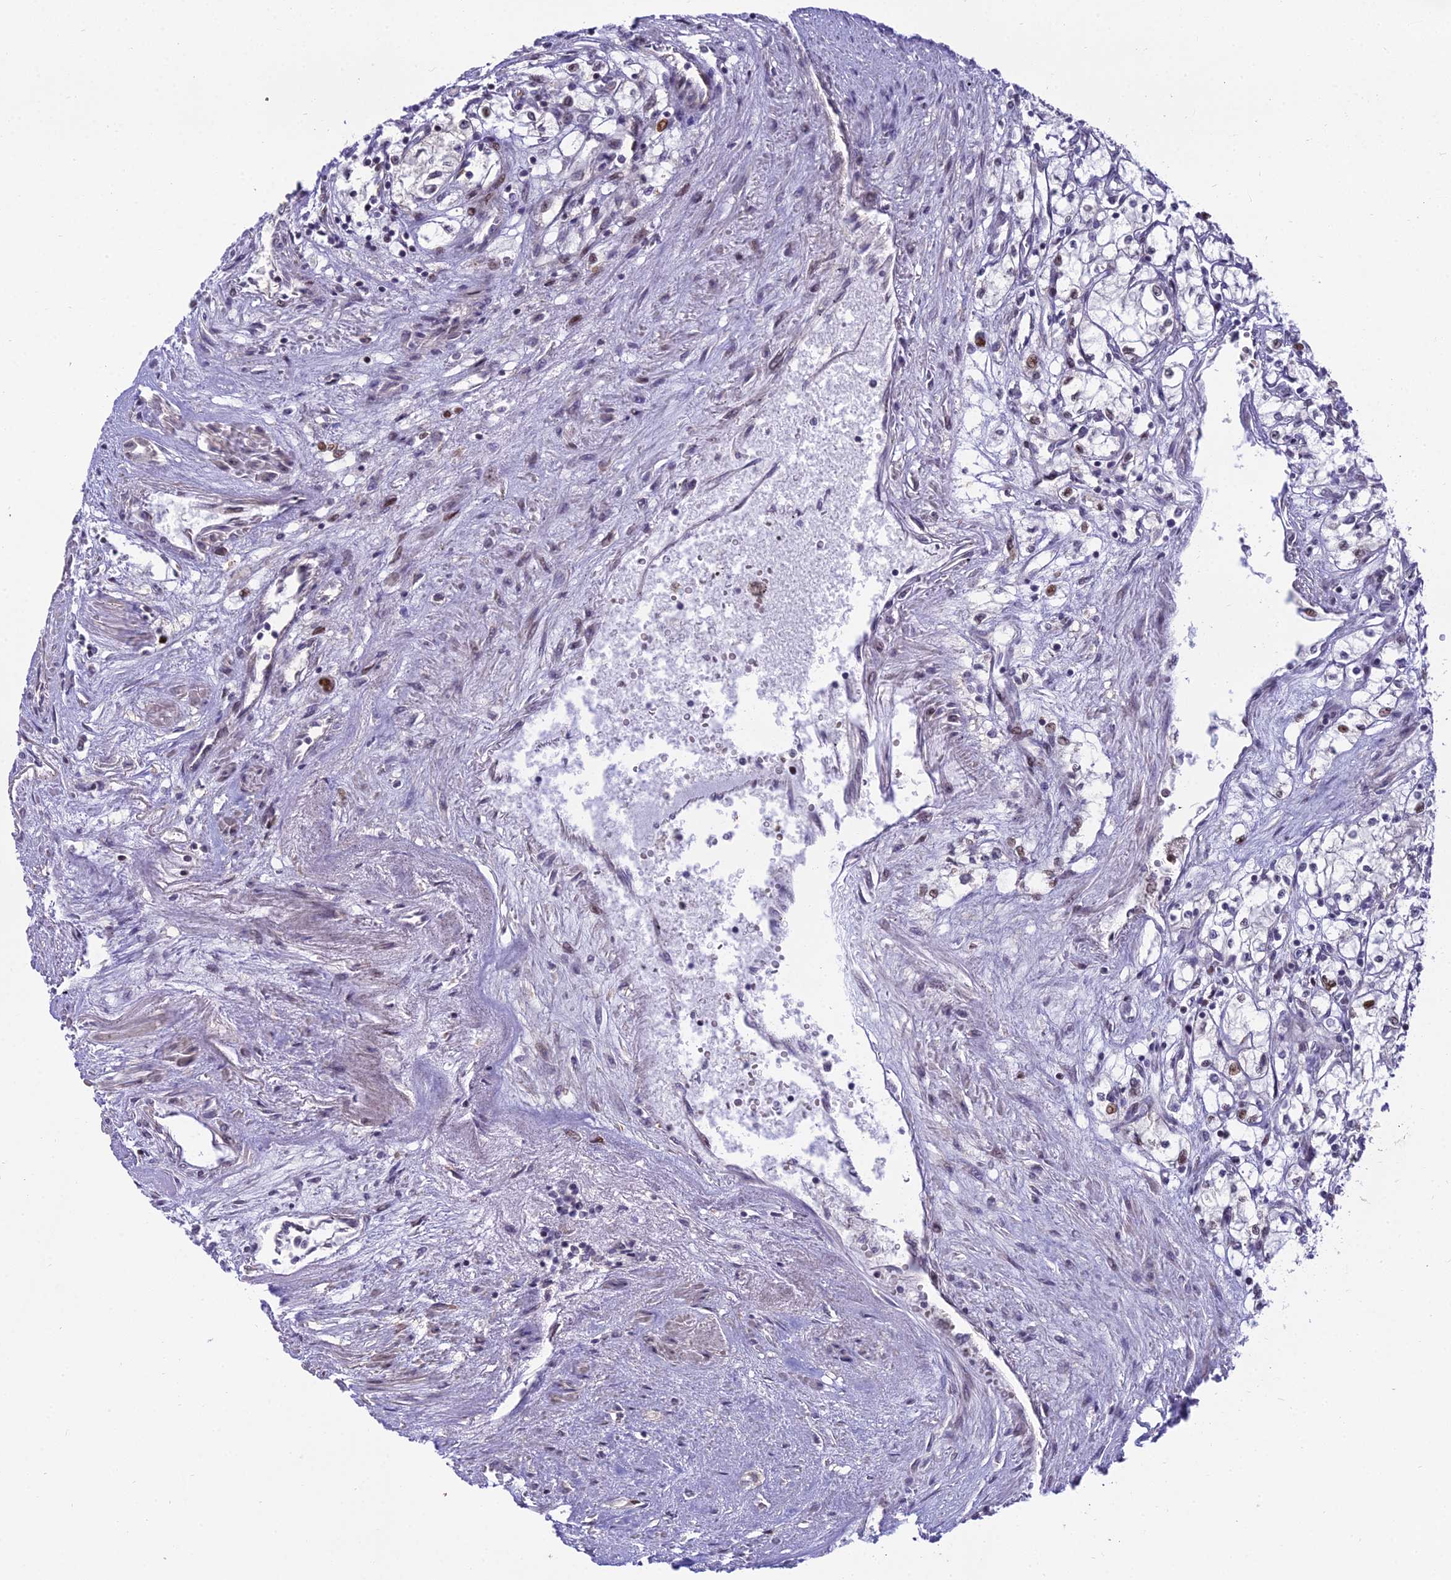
{"staining": {"intensity": "weak", "quantity": "<25%", "location": "nuclear"}, "tissue": "renal cancer", "cell_type": "Tumor cells", "image_type": "cancer", "snomed": [{"axis": "morphology", "description": "Adenocarcinoma, NOS"}, {"axis": "topography", "description": "Kidney"}], "caption": "Tumor cells show no significant protein expression in renal adenocarcinoma.", "gene": "ZNF707", "patient": {"sex": "male", "age": 59}}